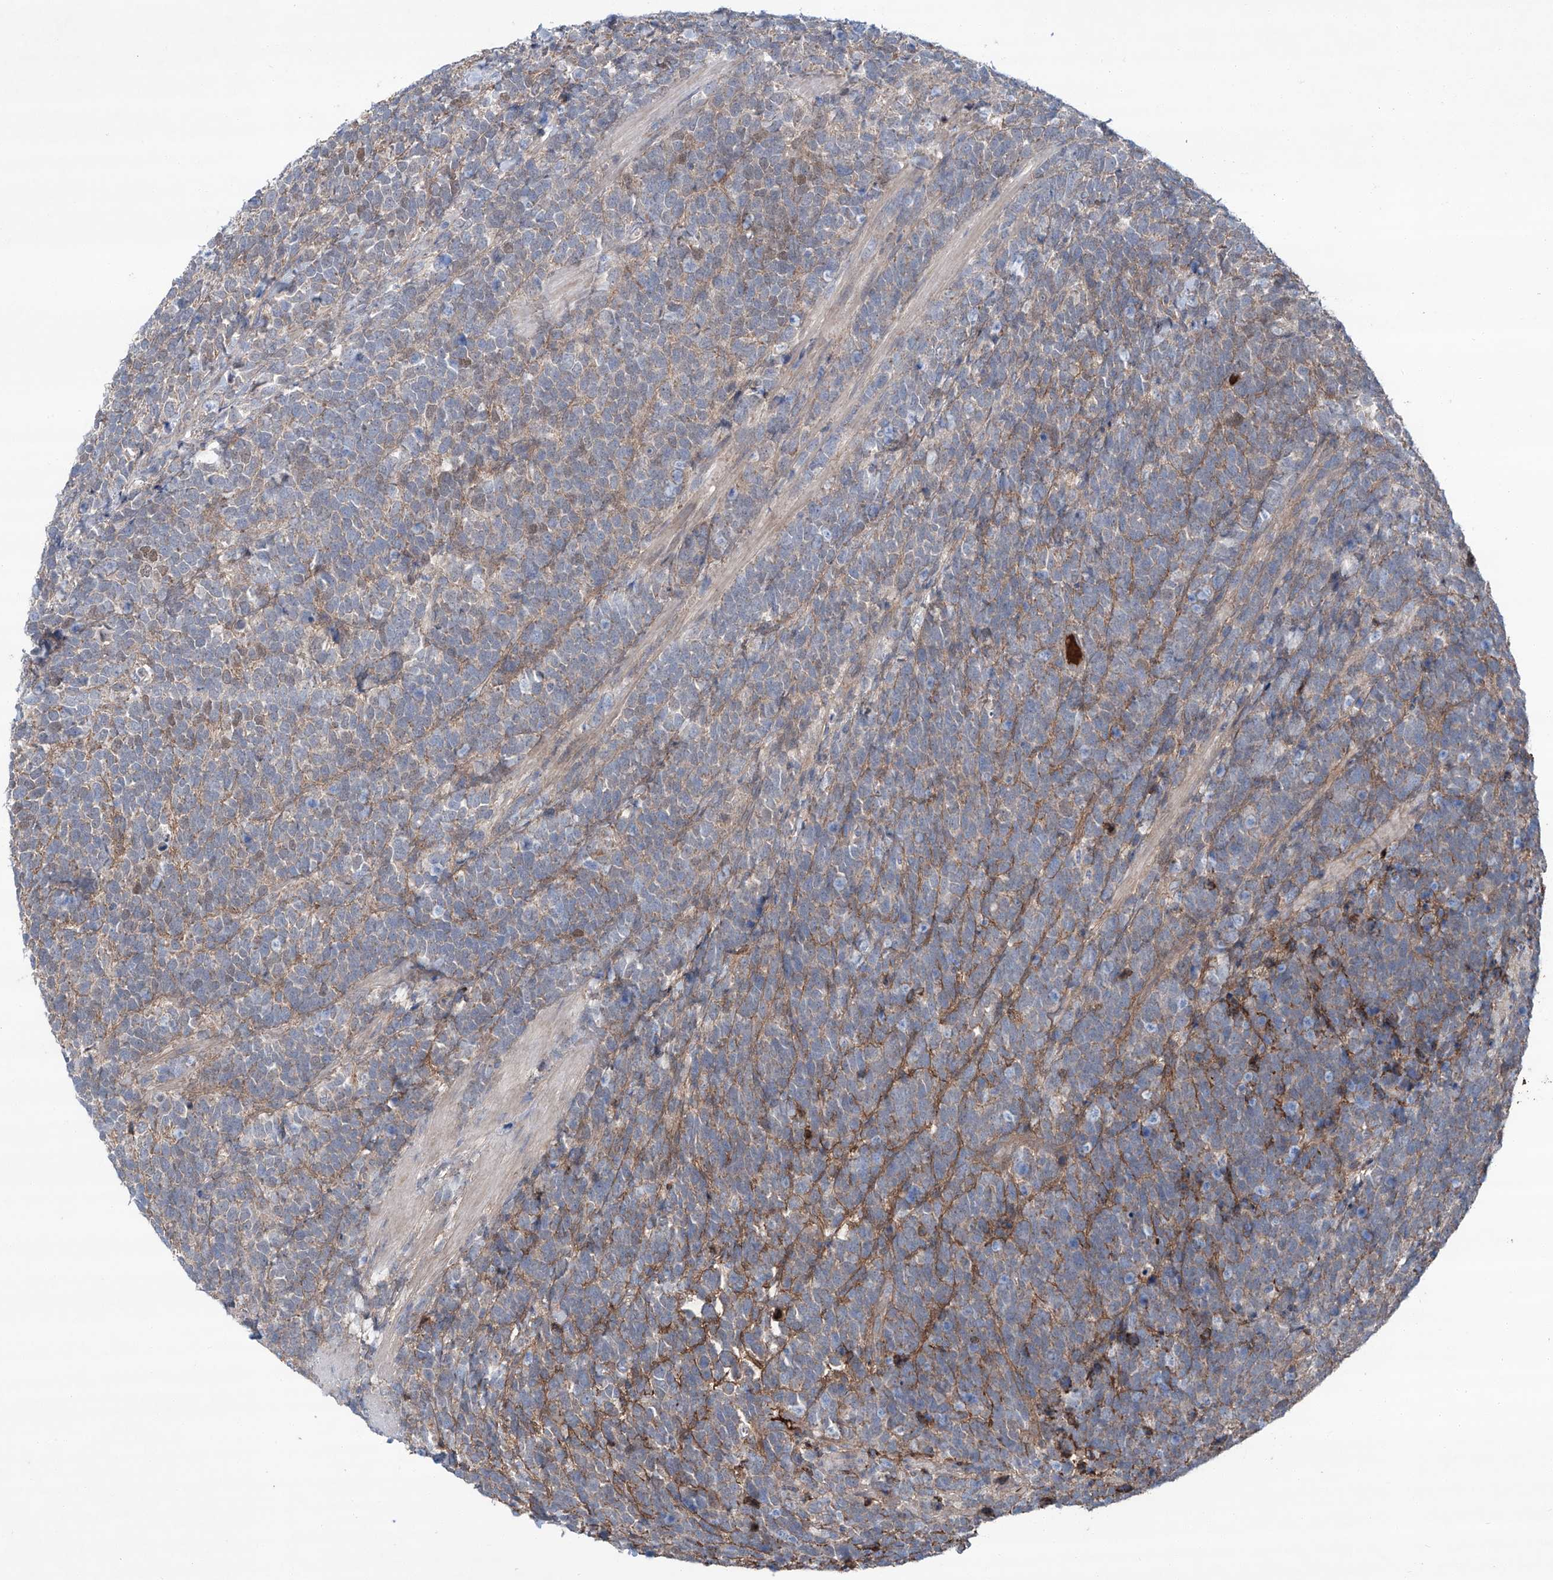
{"staining": {"intensity": "weak", "quantity": "25%-75%", "location": "cytoplasmic/membranous"}, "tissue": "urothelial cancer", "cell_type": "Tumor cells", "image_type": "cancer", "snomed": [{"axis": "morphology", "description": "Urothelial carcinoma, High grade"}, {"axis": "topography", "description": "Urinary bladder"}], "caption": "A brown stain highlights weak cytoplasmic/membranous positivity of a protein in urothelial cancer tumor cells.", "gene": "SIX4", "patient": {"sex": "female", "age": 82}}